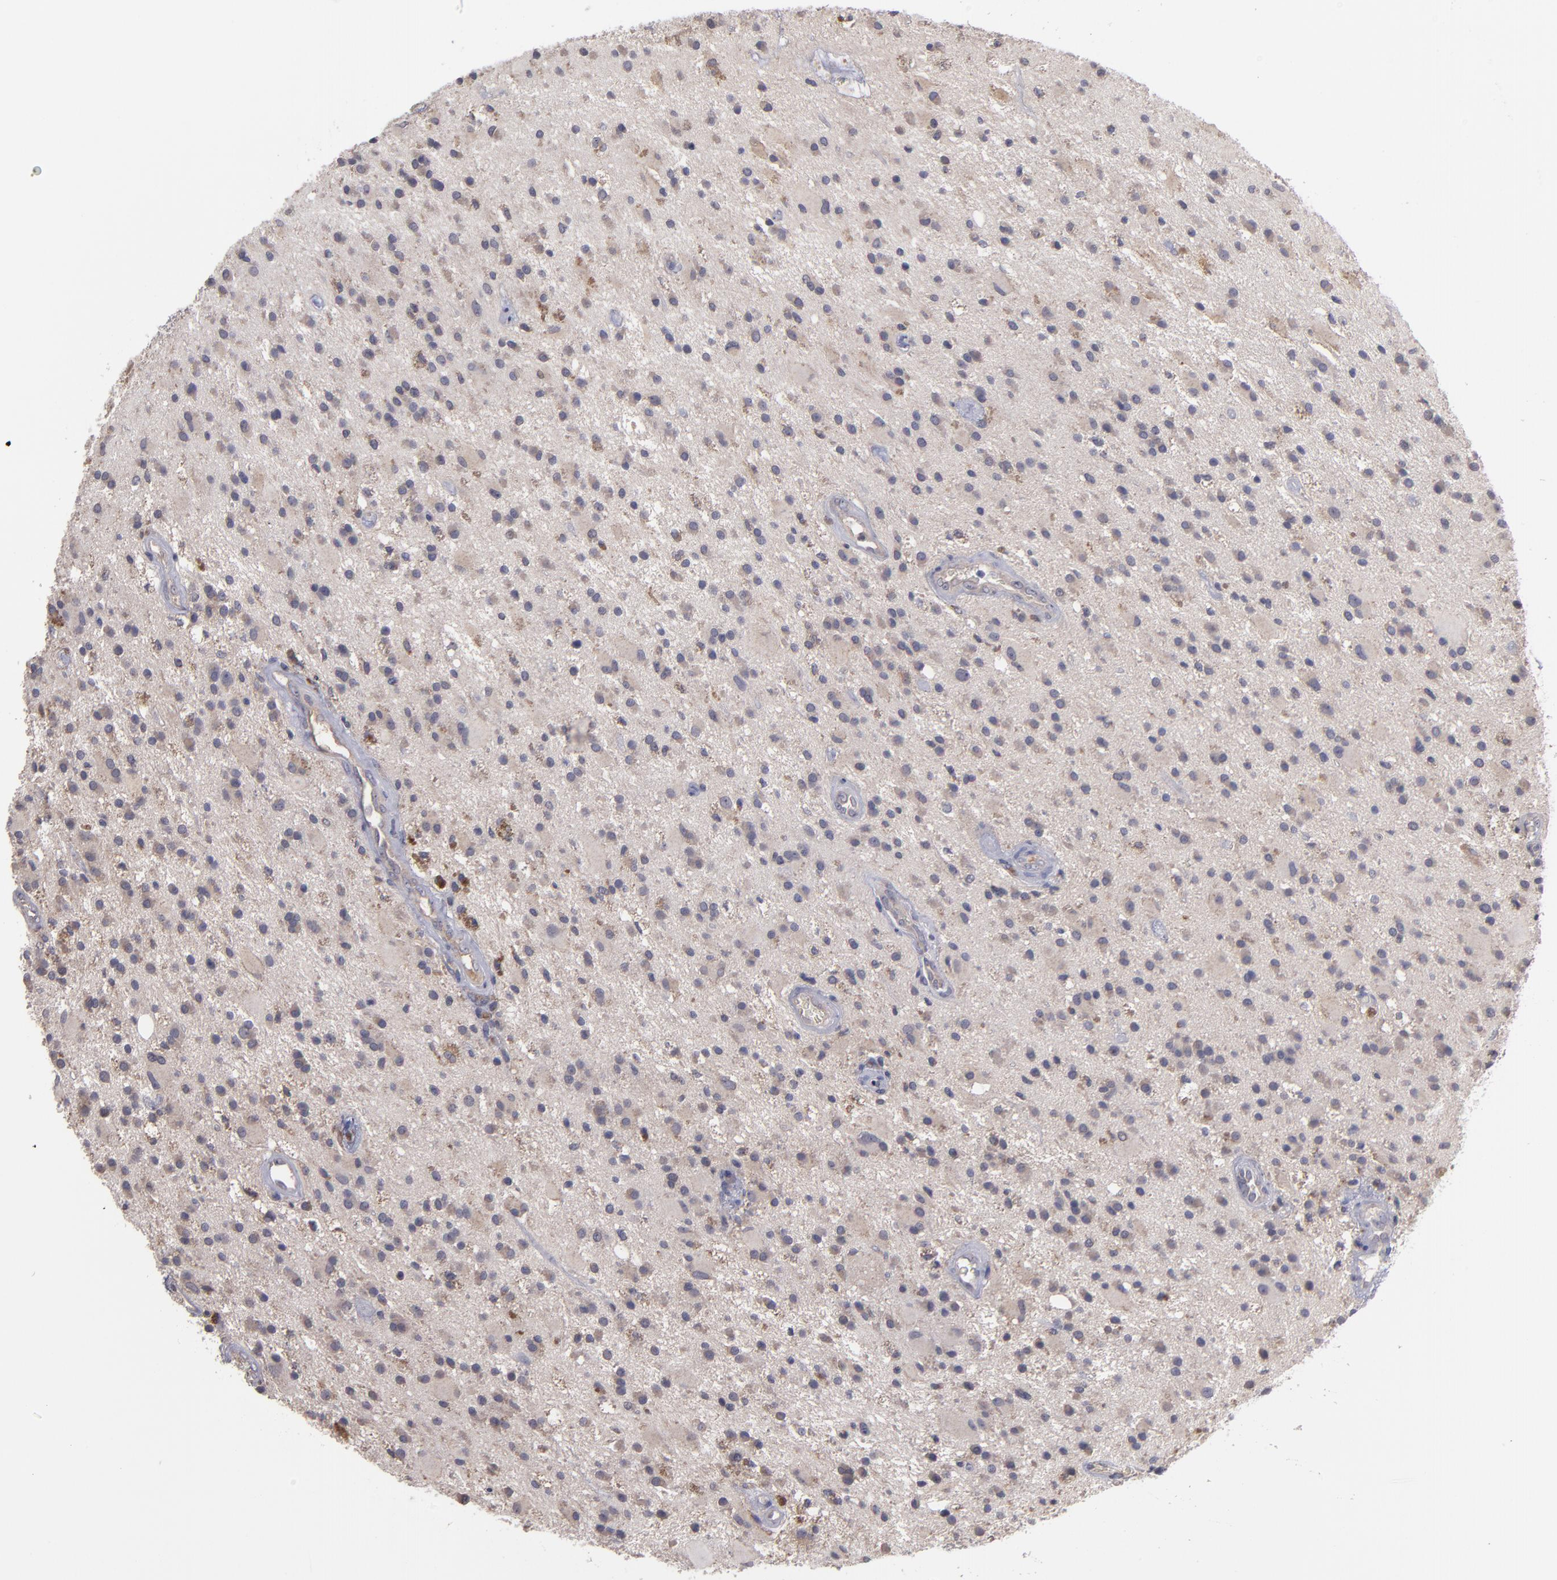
{"staining": {"intensity": "weak", "quantity": "<25%", "location": "cytoplasmic/membranous"}, "tissue": "glioma", "cell_type": "Tumor cells", "image_type": "cancer", "snomed": [{"axis": "morphology", "description": "Glioma, malignant, Low grade"}, {"axis": "topography", "description": "Brain"}], "caption": "This histopathology image is of glioma stained with IHC to label a protein in brown with the nuclei are counter-stained blue. There is no positivity in tumor cells.", "gene": "MMP11", "patient": {"sex": "male", "age": 58}}